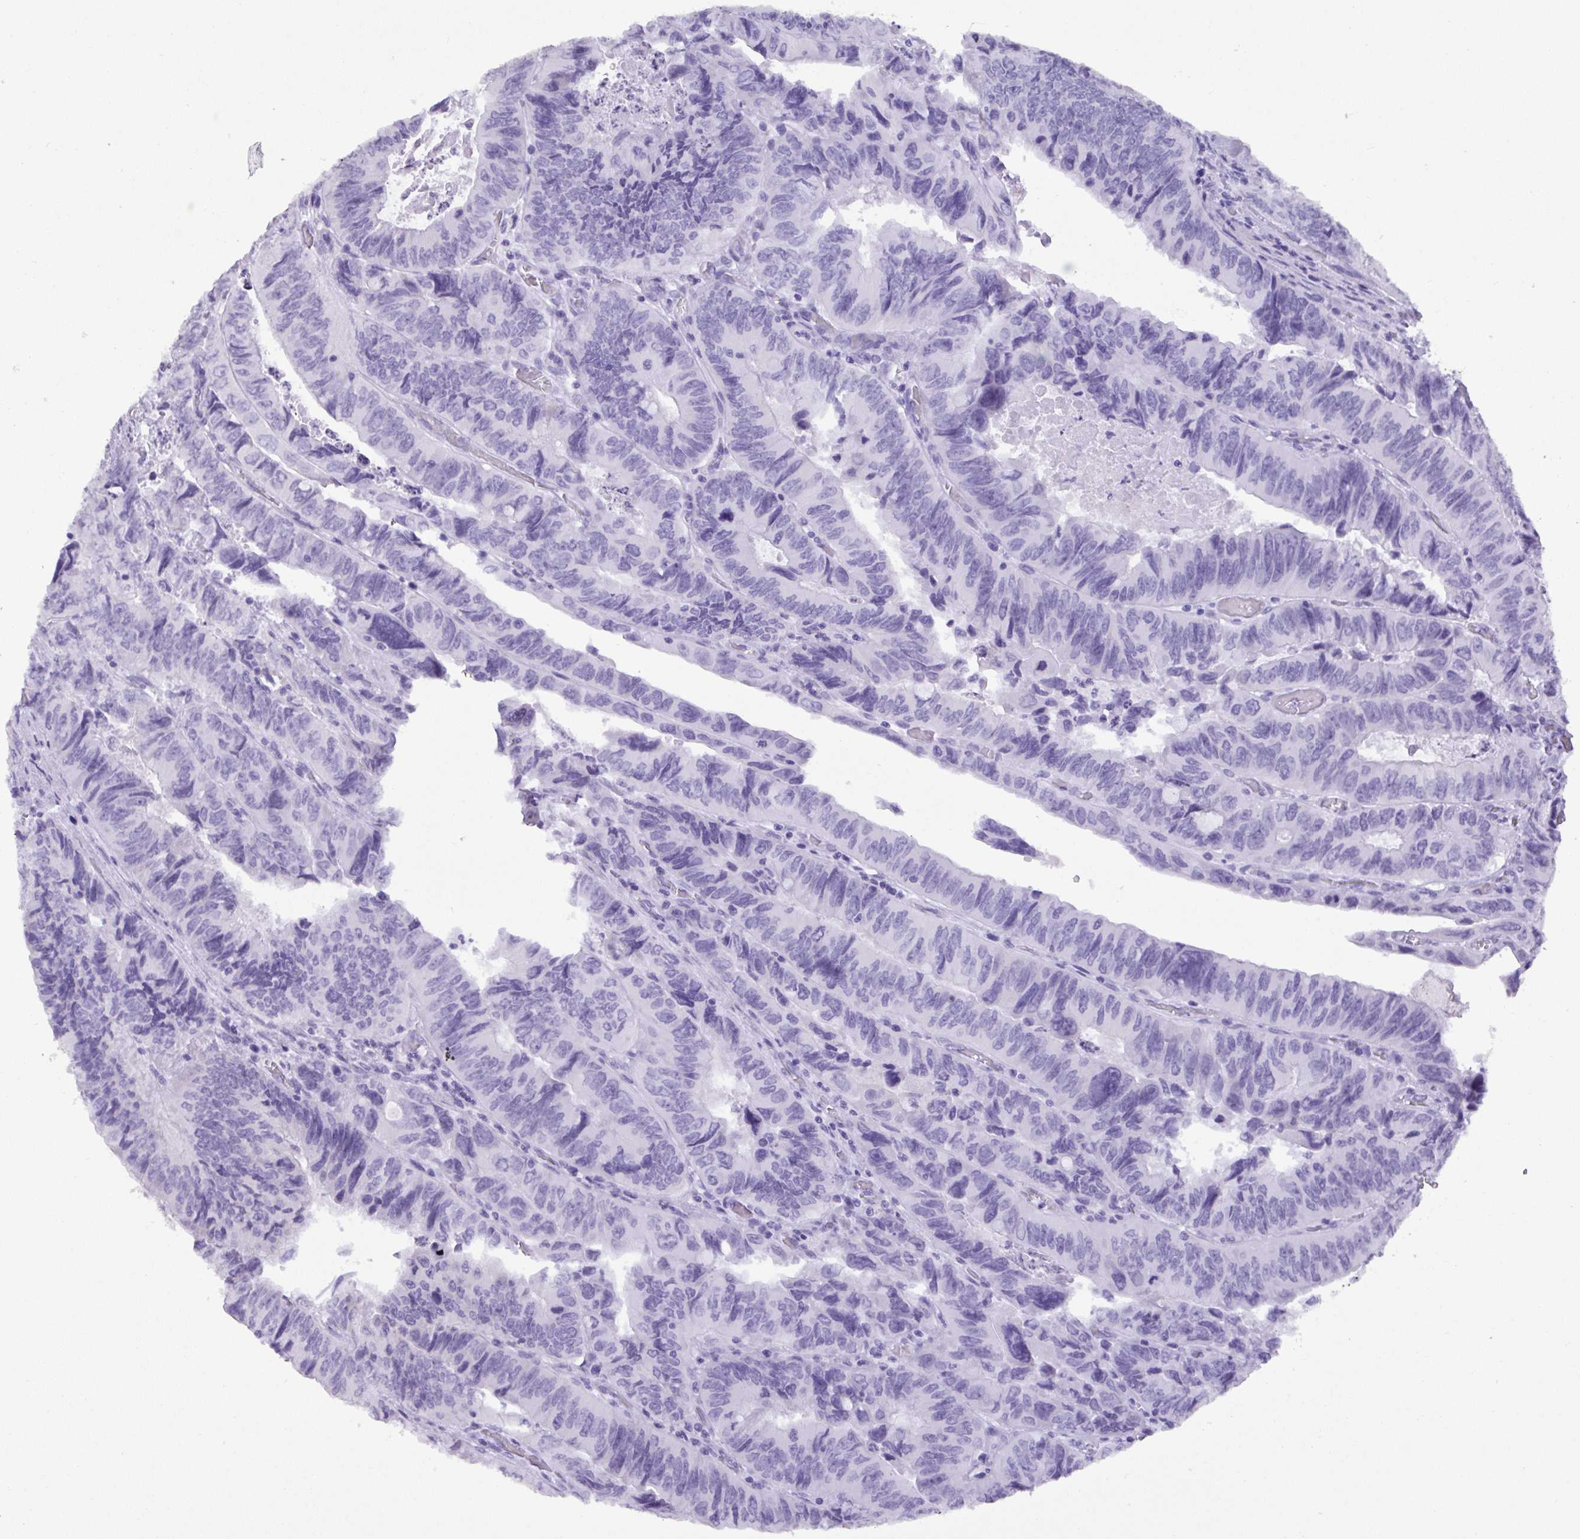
{"staining": {"intensity": "negative", "quantity": "none", "location": "none"}, "tissue": "colorectal cancer", "cell_type": "Tumor cells", "image_type": "cancer", "snomed": [{"axis": "morphology", "description": "Adenocarcinoma, NOS"}, {"axis": "topography", "description": "Colon"}], "caption": "Immunohistochemical staining of human colorectal adenocarcinoma demonstrates no significant staining in tumor cells.", "gene": "C4orf33", "patient": {"sex": "female", "age": 84}}